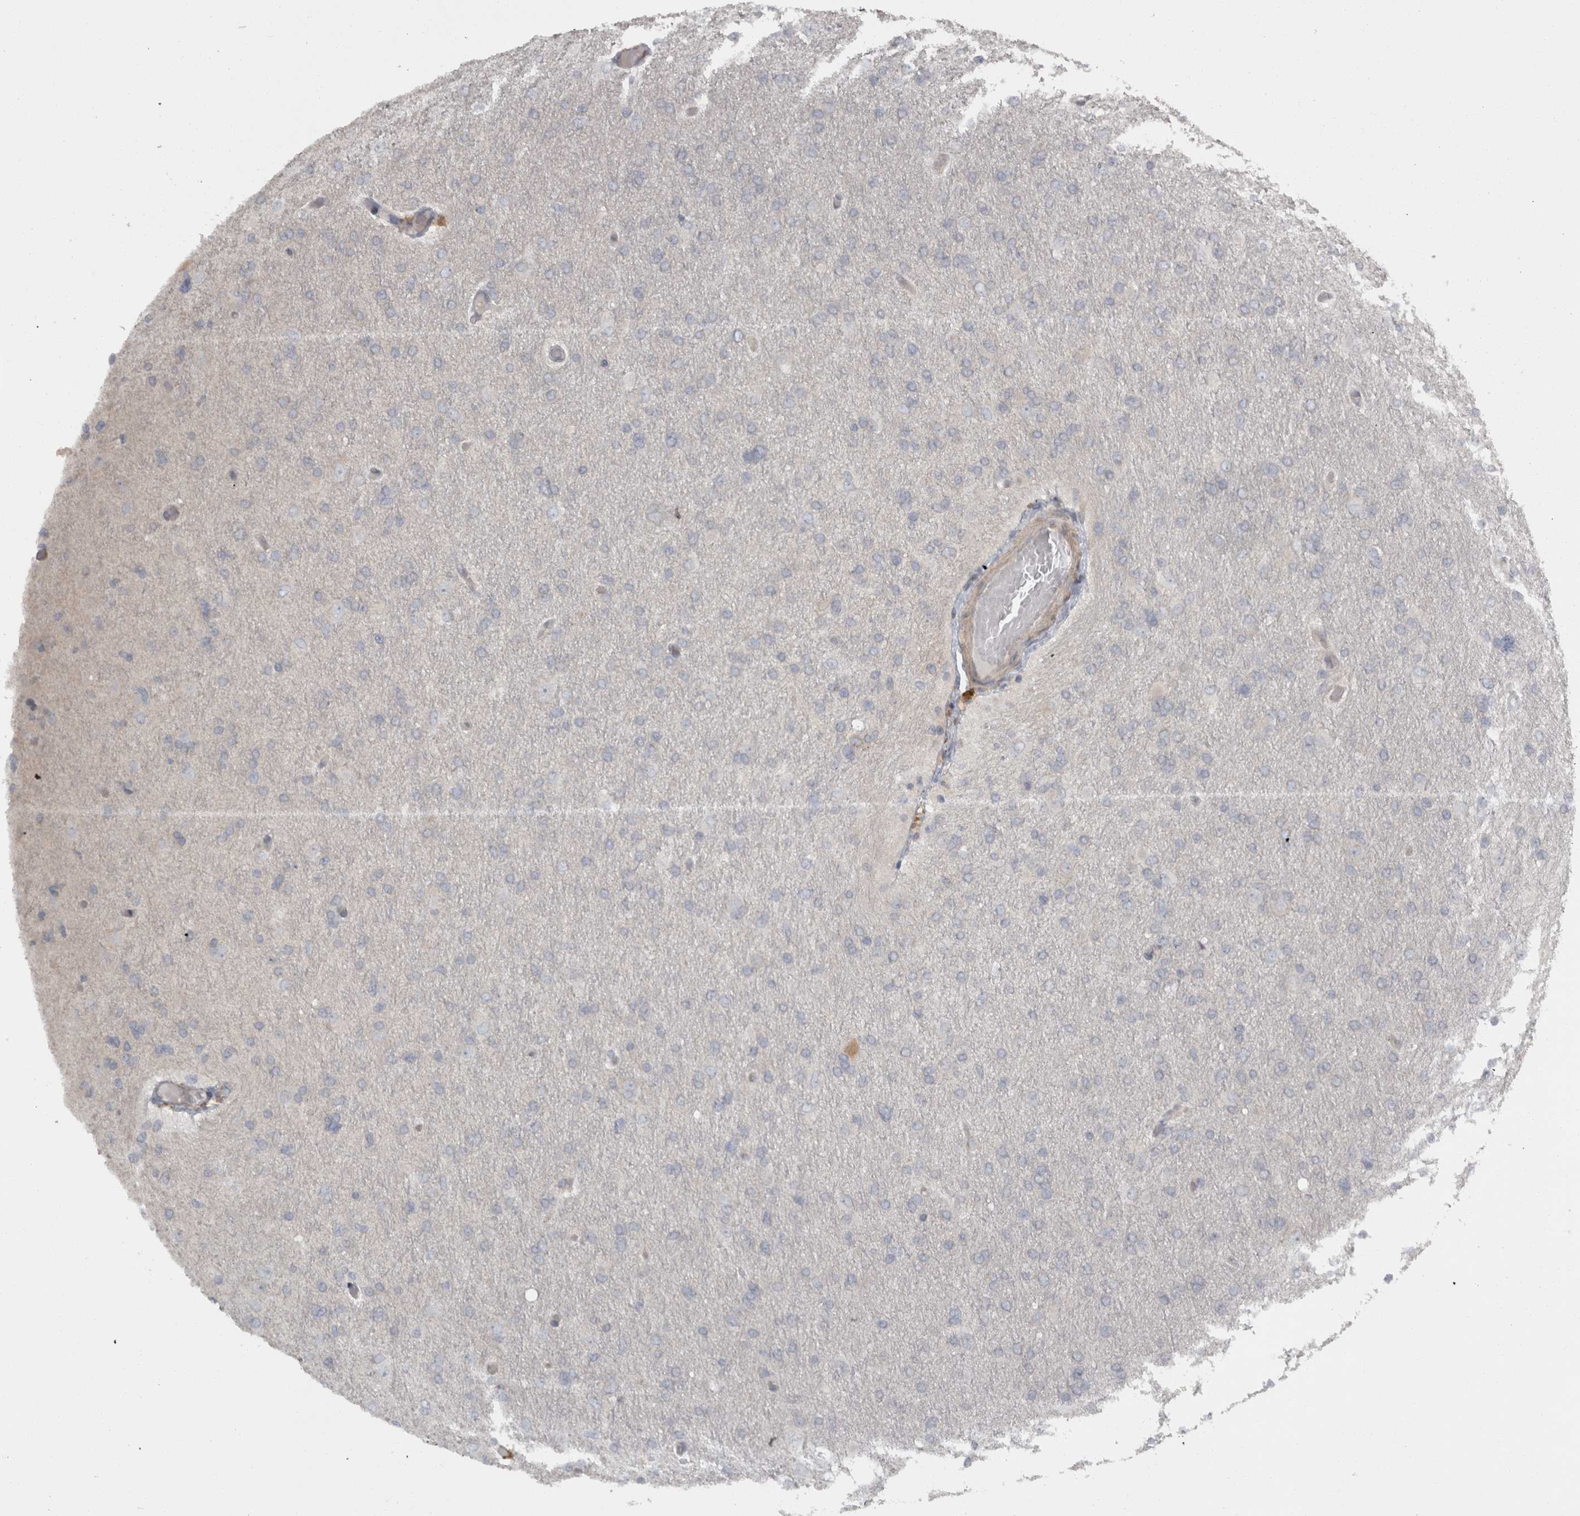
{"staining": {"intensity": "negative", "quantity": "none", "location": "none"}, "tissue": "glioma", "cell_type": "Tumor cells", "image_type": "cancer", "snomed": [{"axis": "morphology", "description": "Glioma, malignant, High grade"}, {"axis": "topography", "description": "Cerebral cortex"}], "caption": "Tumor cells are negative for brown protein staining in glioma.", "gene": "SLCO5A1", "patient": {"sex": "female", "age": 36}}